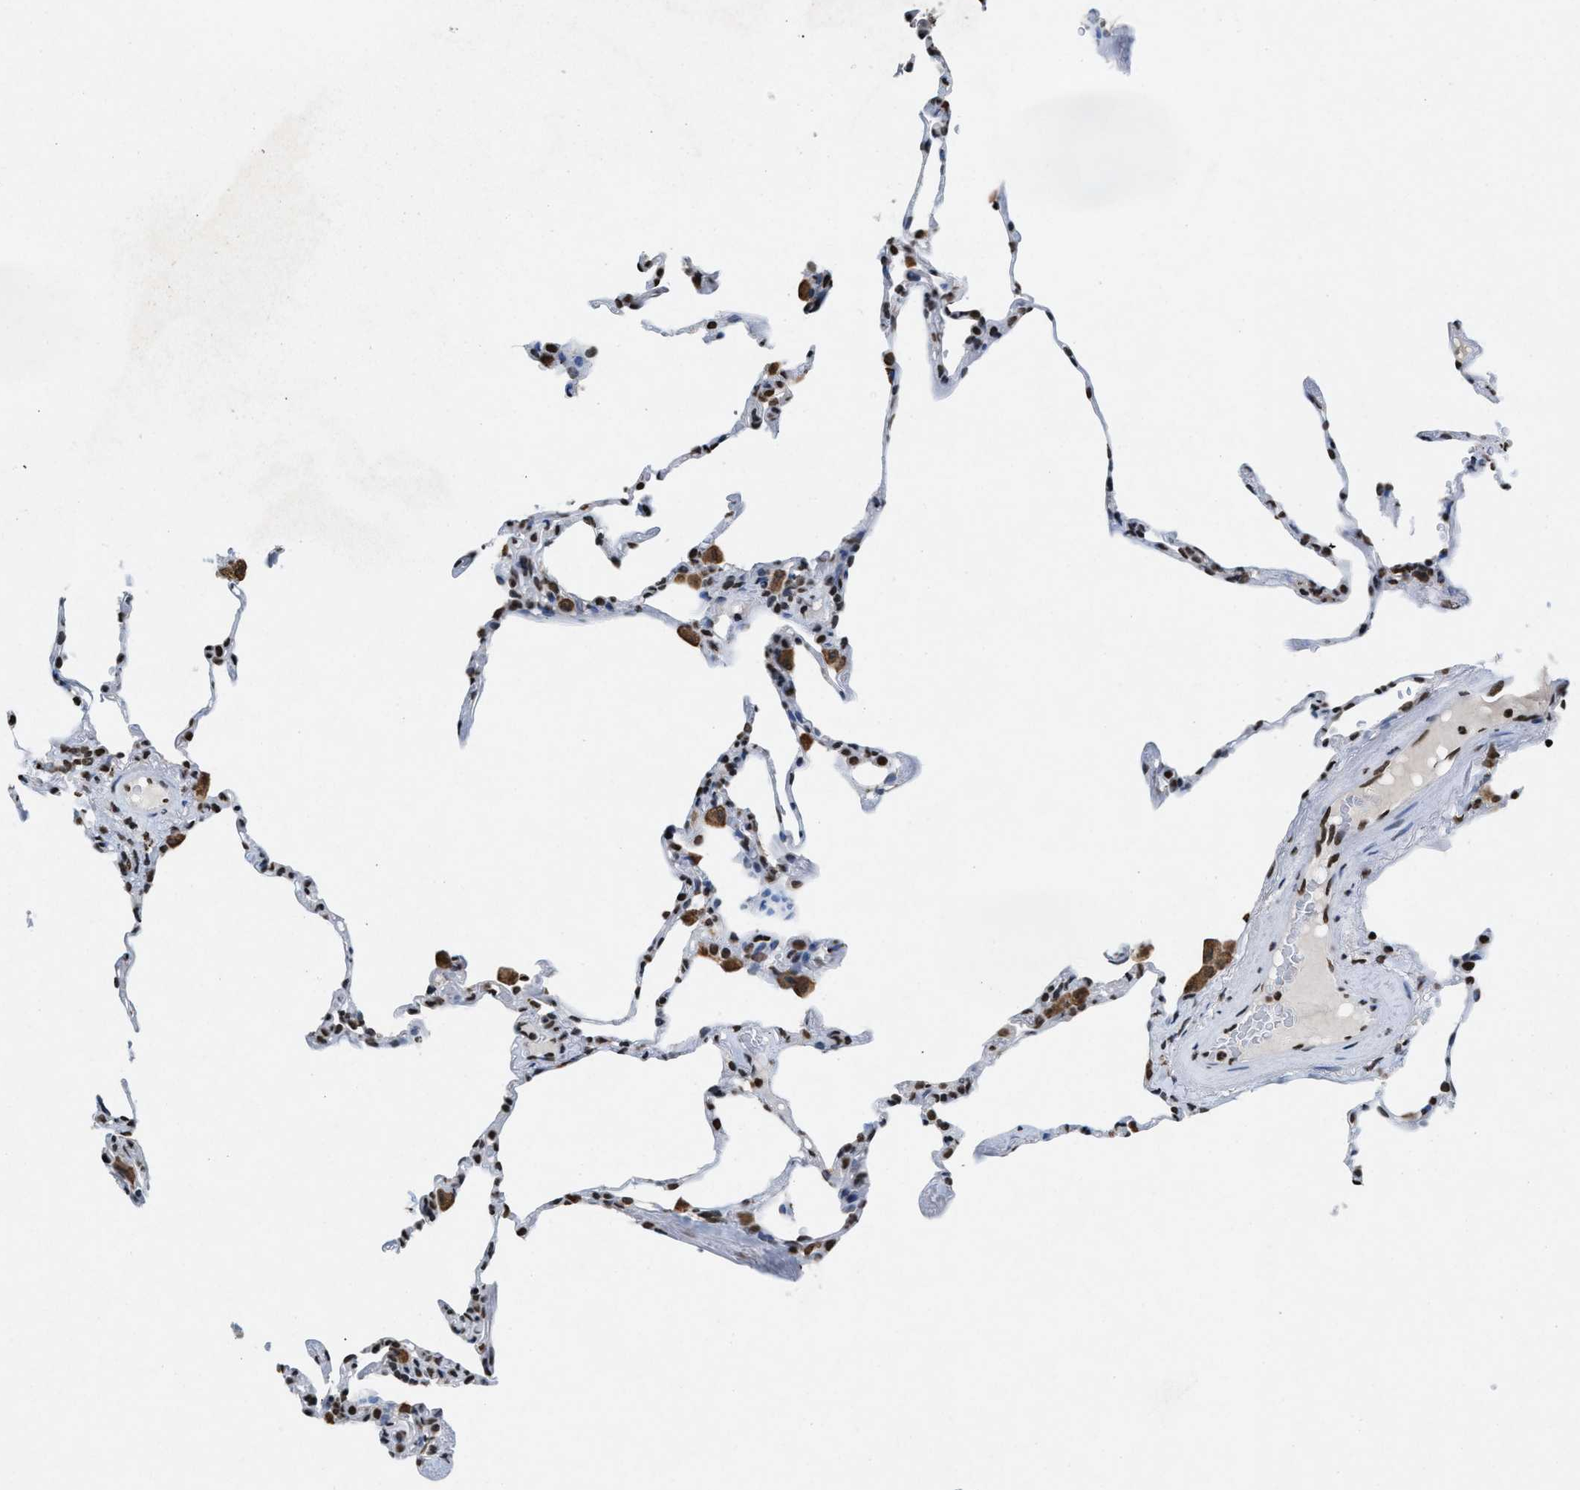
{"staining": {"intensity": "weak", "quantity": "25%-75%", "location": "nuclear"}, "tissue": "lung", "cell_type": "Alveolar cells", "image_type": "normal", "snomed": [{"axis": "morphology", "description": "Normal tissue, NOS"}, {"axis": "topography", "description": "Lung"}], "caption": "A histopathology image showing weak nuclear positivity in approximately 25%-75% of alveolar cells in benign lung, as visualized by brown immunohistochemical staining.", "gene": "NUP88", "patient": {"sex": "male", "age": 59}}